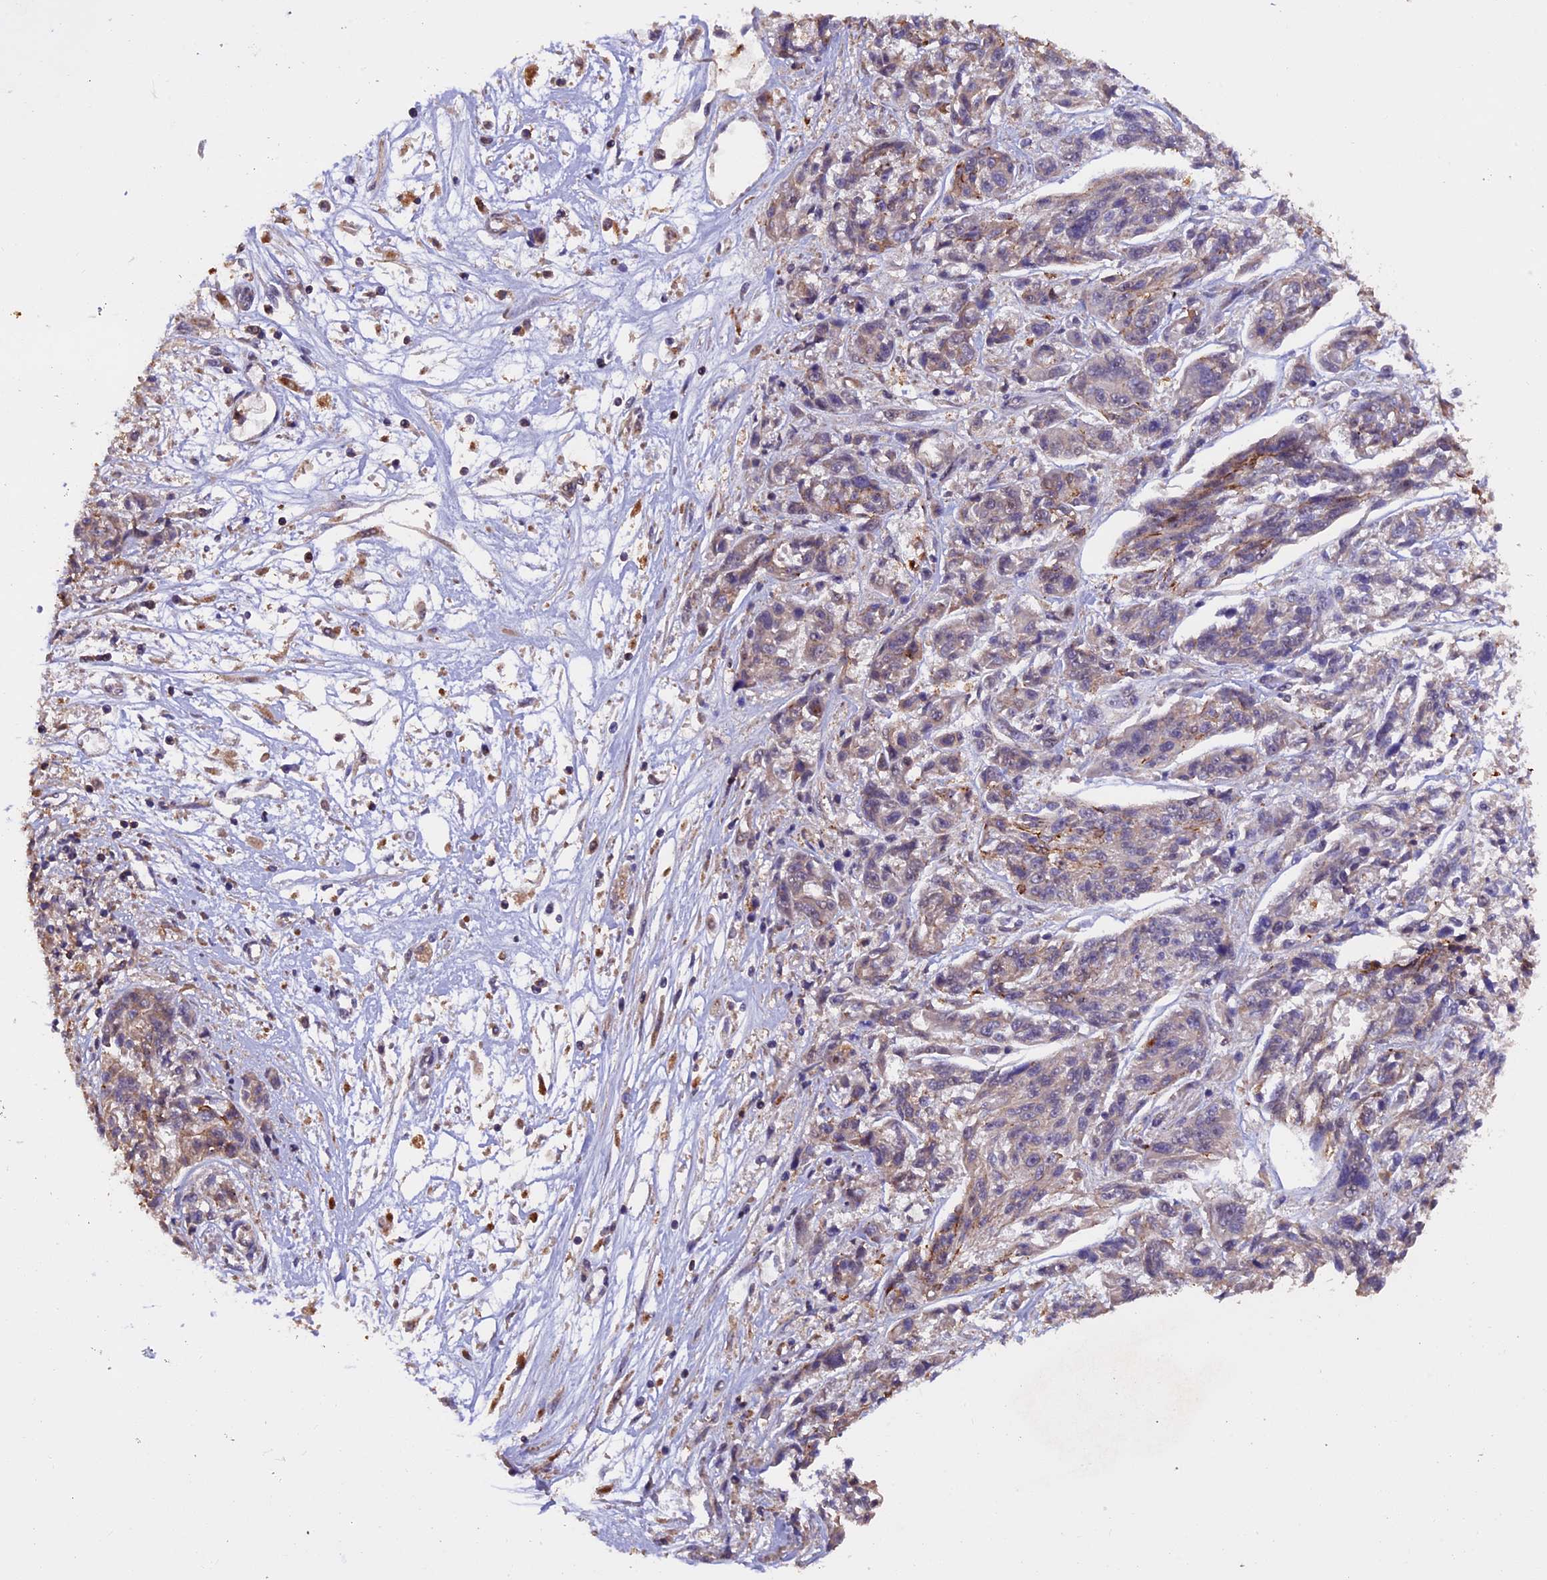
{"staining": {"intensity": "moderate", "quantity": "<25%", "location": "cytoplasmic/membranous"}, "tissue": "melanoma", "cell_type": "Tumor cells", "image_type": "cancer", "snomed": [{"axis": "morphology", "description": "Malignant melanoma, NOS"}, {"axis": "topography", "description": "Skin"}], "caption": "A brown stain highlights moderate cytoplasmic/membranous staining of a protein in melanoma tumor cells. The staining is performed using DAB brown chromogen to label protein expression. The nuclei are counter-stained blue using hematoxylin.", "gene": "PKD2L2", "patient": {"sex": "male", "age": 53}}